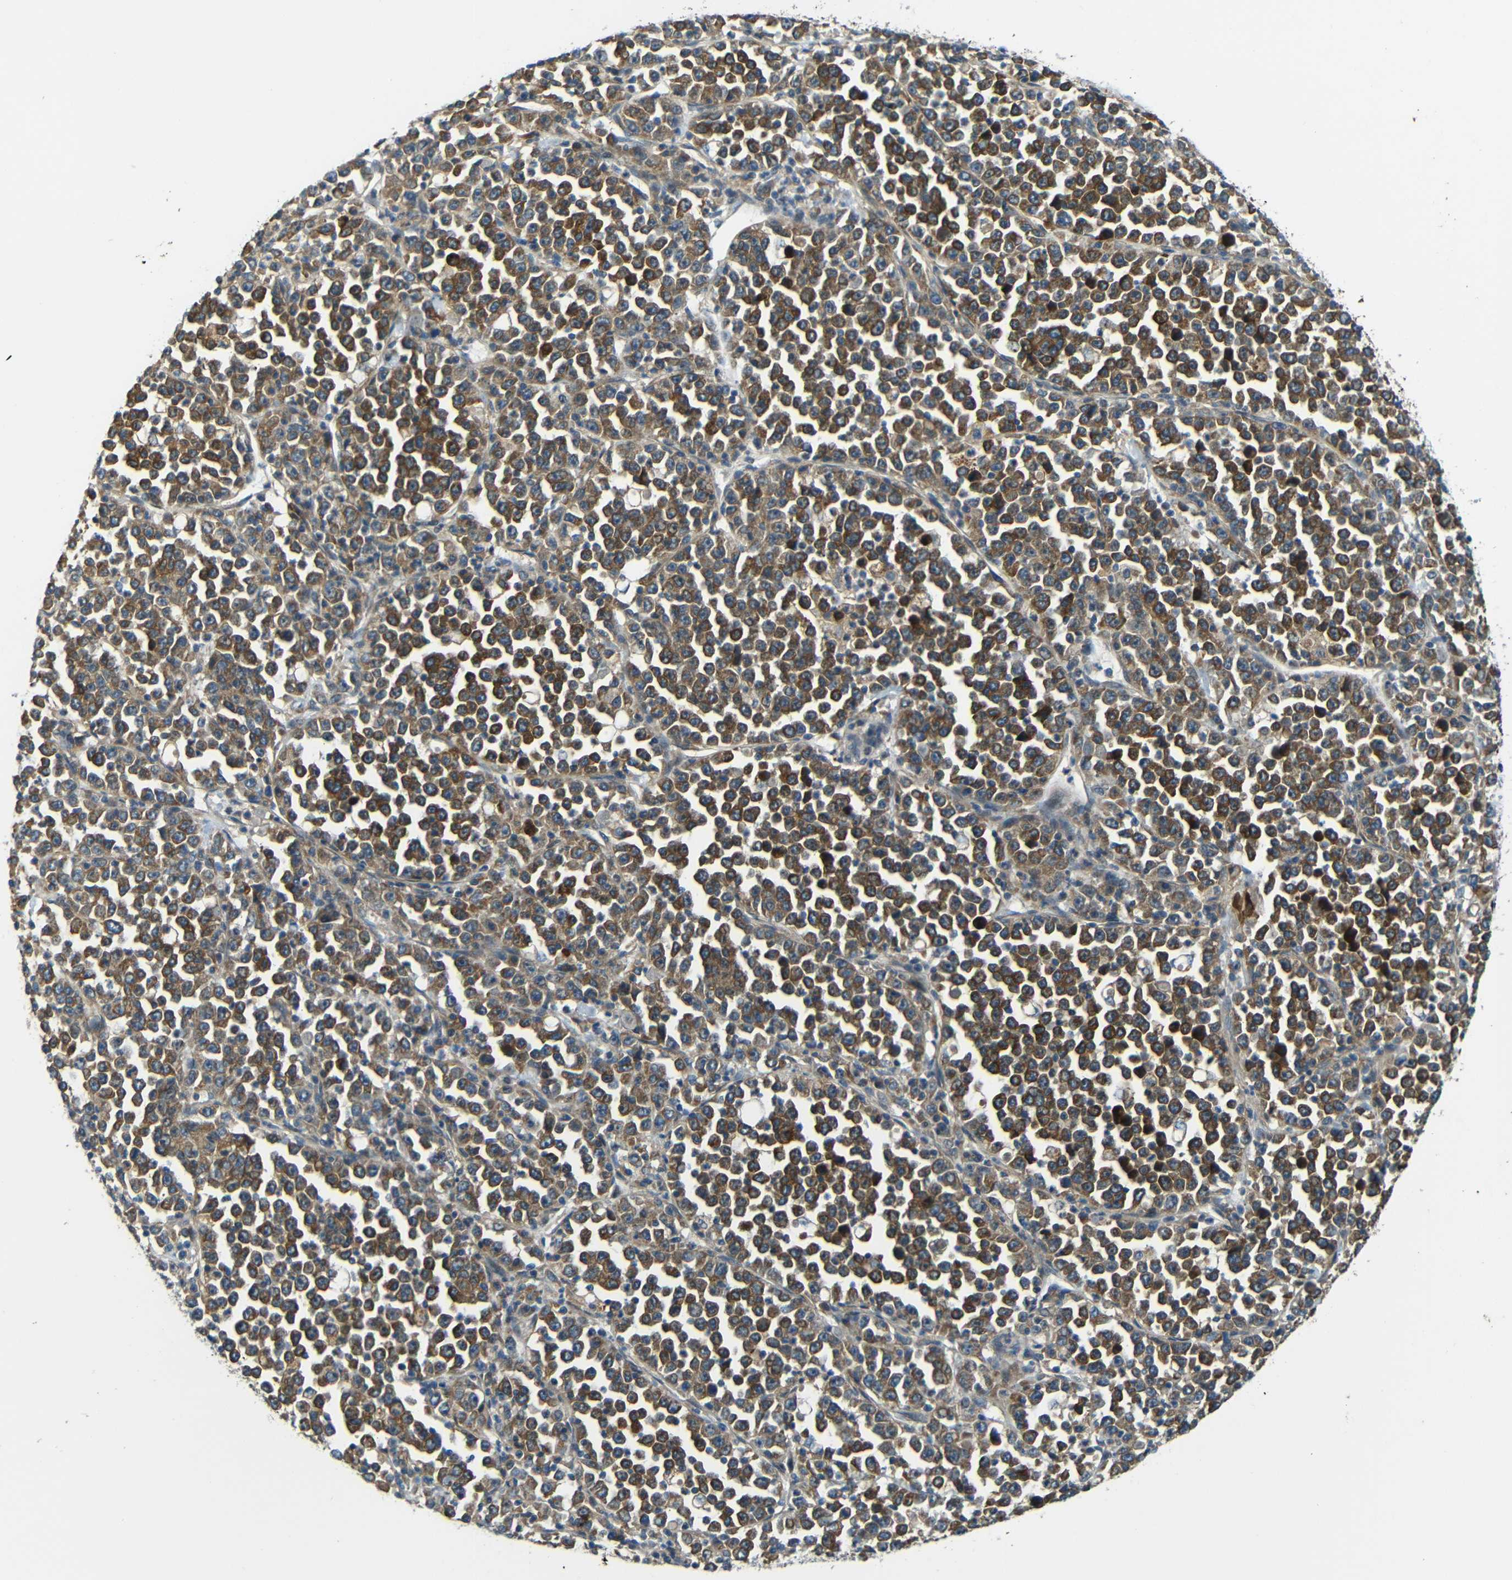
{"staining": {"intensity": "strong", "quantity": ">75%", "location": "cytoplasmic/membranous"}, "tissue": "stomach cancer", "cell_type": "Tumor cells", "image_type": "cancer", "snomed": [{"axis": "morphology", "description": "Normal tissue, NOS"}, {"axis": "morphology", "description": "Adenocarcinoma, NOS"}, {"axis": "topography", "description": "Stomach, upper"}, {"axis": "topography", "description": "Stomach"}], "caption": "The micrograph demonstrates immunohistochemical staining of stomach adenocarcinoma. There is strong cytoplasmic/membranous expression is seen in approximately >75% of tumor cells.", "gene": "FNDC3A", "patient": {"sex": "male", "age": 59}}